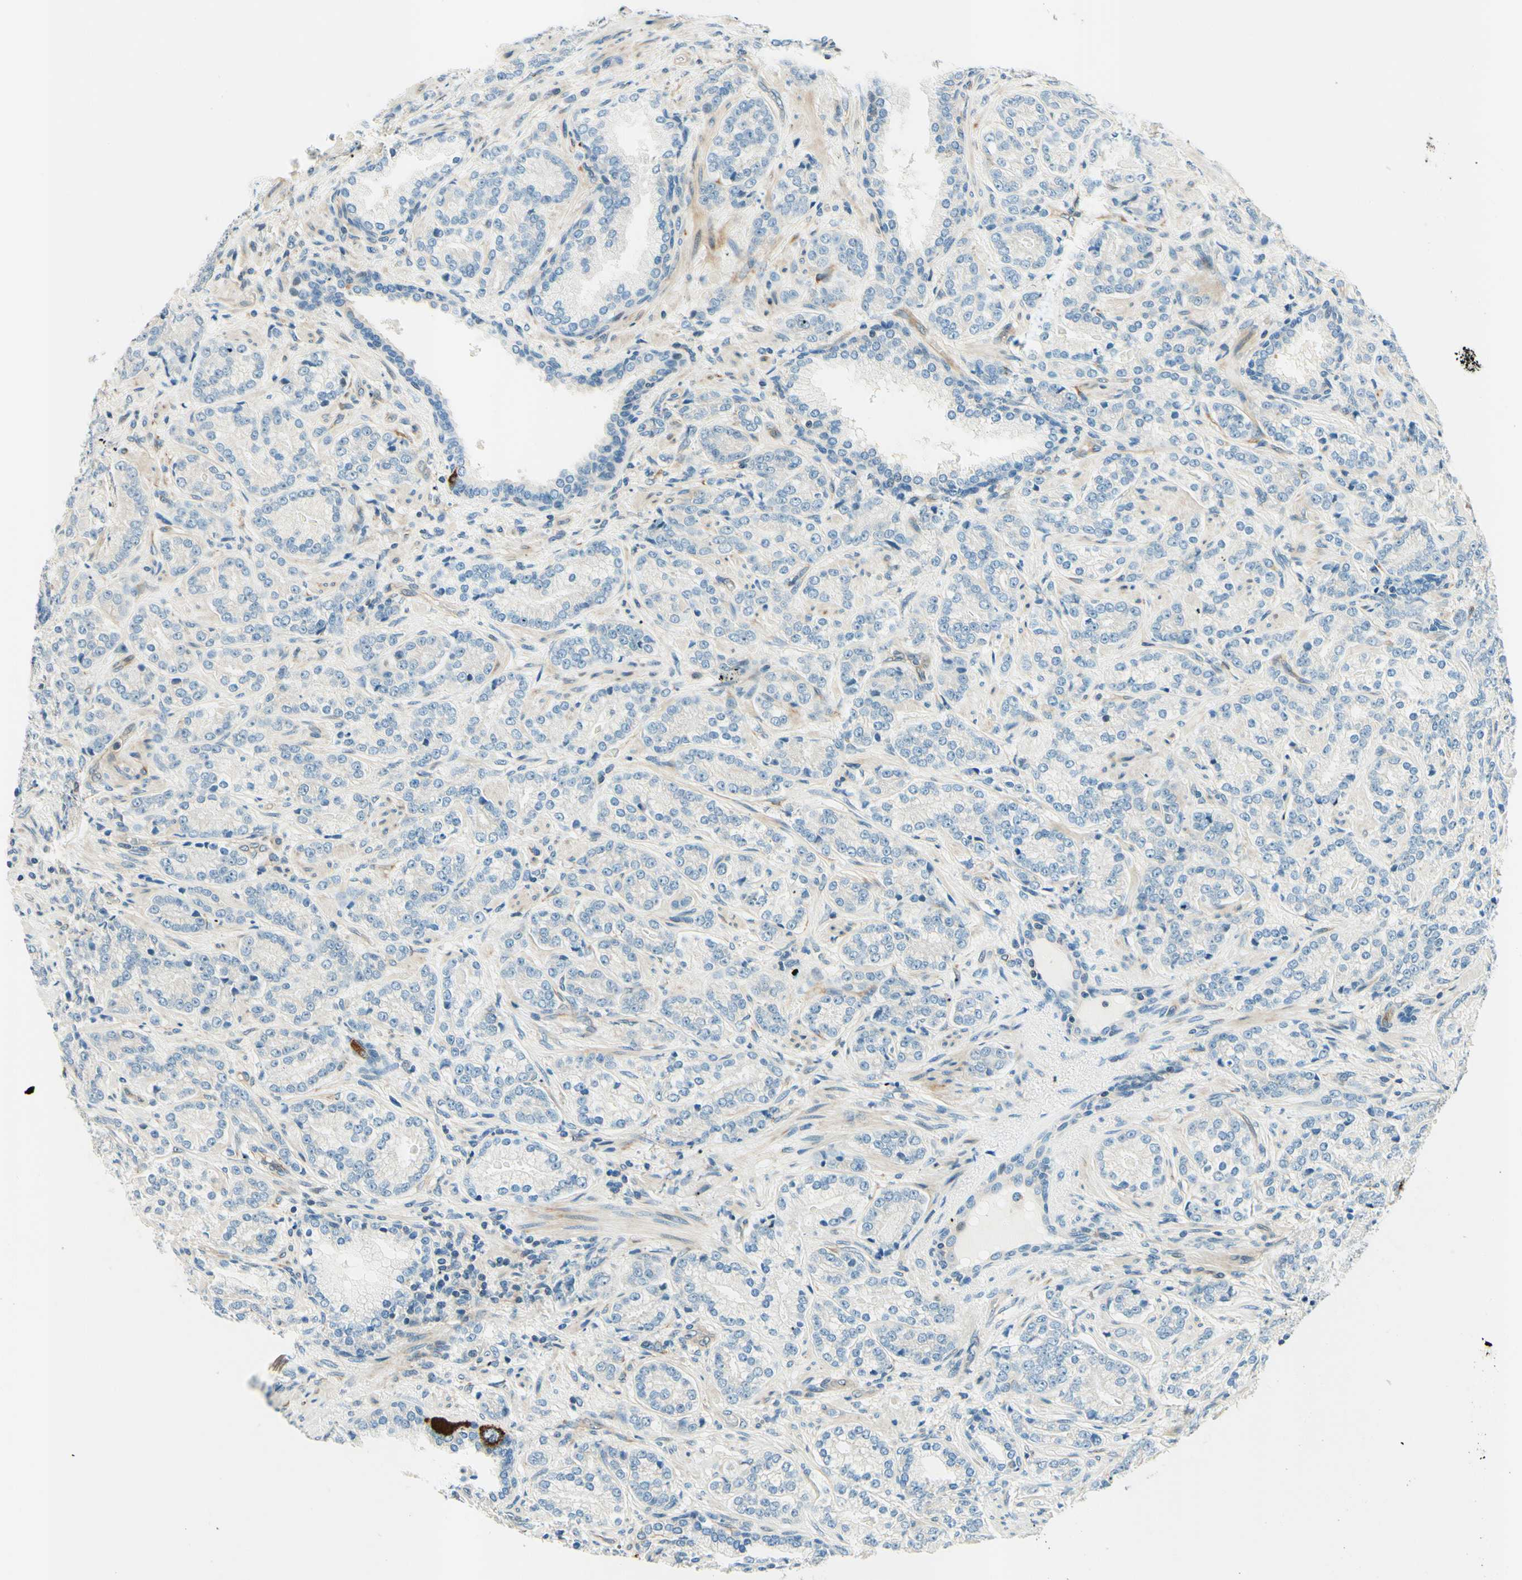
{"staining": {"intensity": "negative", "quantity": "none", "location": "none"}, "tissue": "prostate cancer", "cell_type": "Tumor cells", "image_type": "cancer", "snomed": [{"axis": "morphology", "description": "Adenocarcinoma, High grade"}, {"axis": "topography", "description": "Prostate"}], "caption": "Tumor cells show no significant expression in prostate adenocarcinoma (high-grade).", "gene": "TAOK2", "patient": {"sex": "male", "age": 61}}